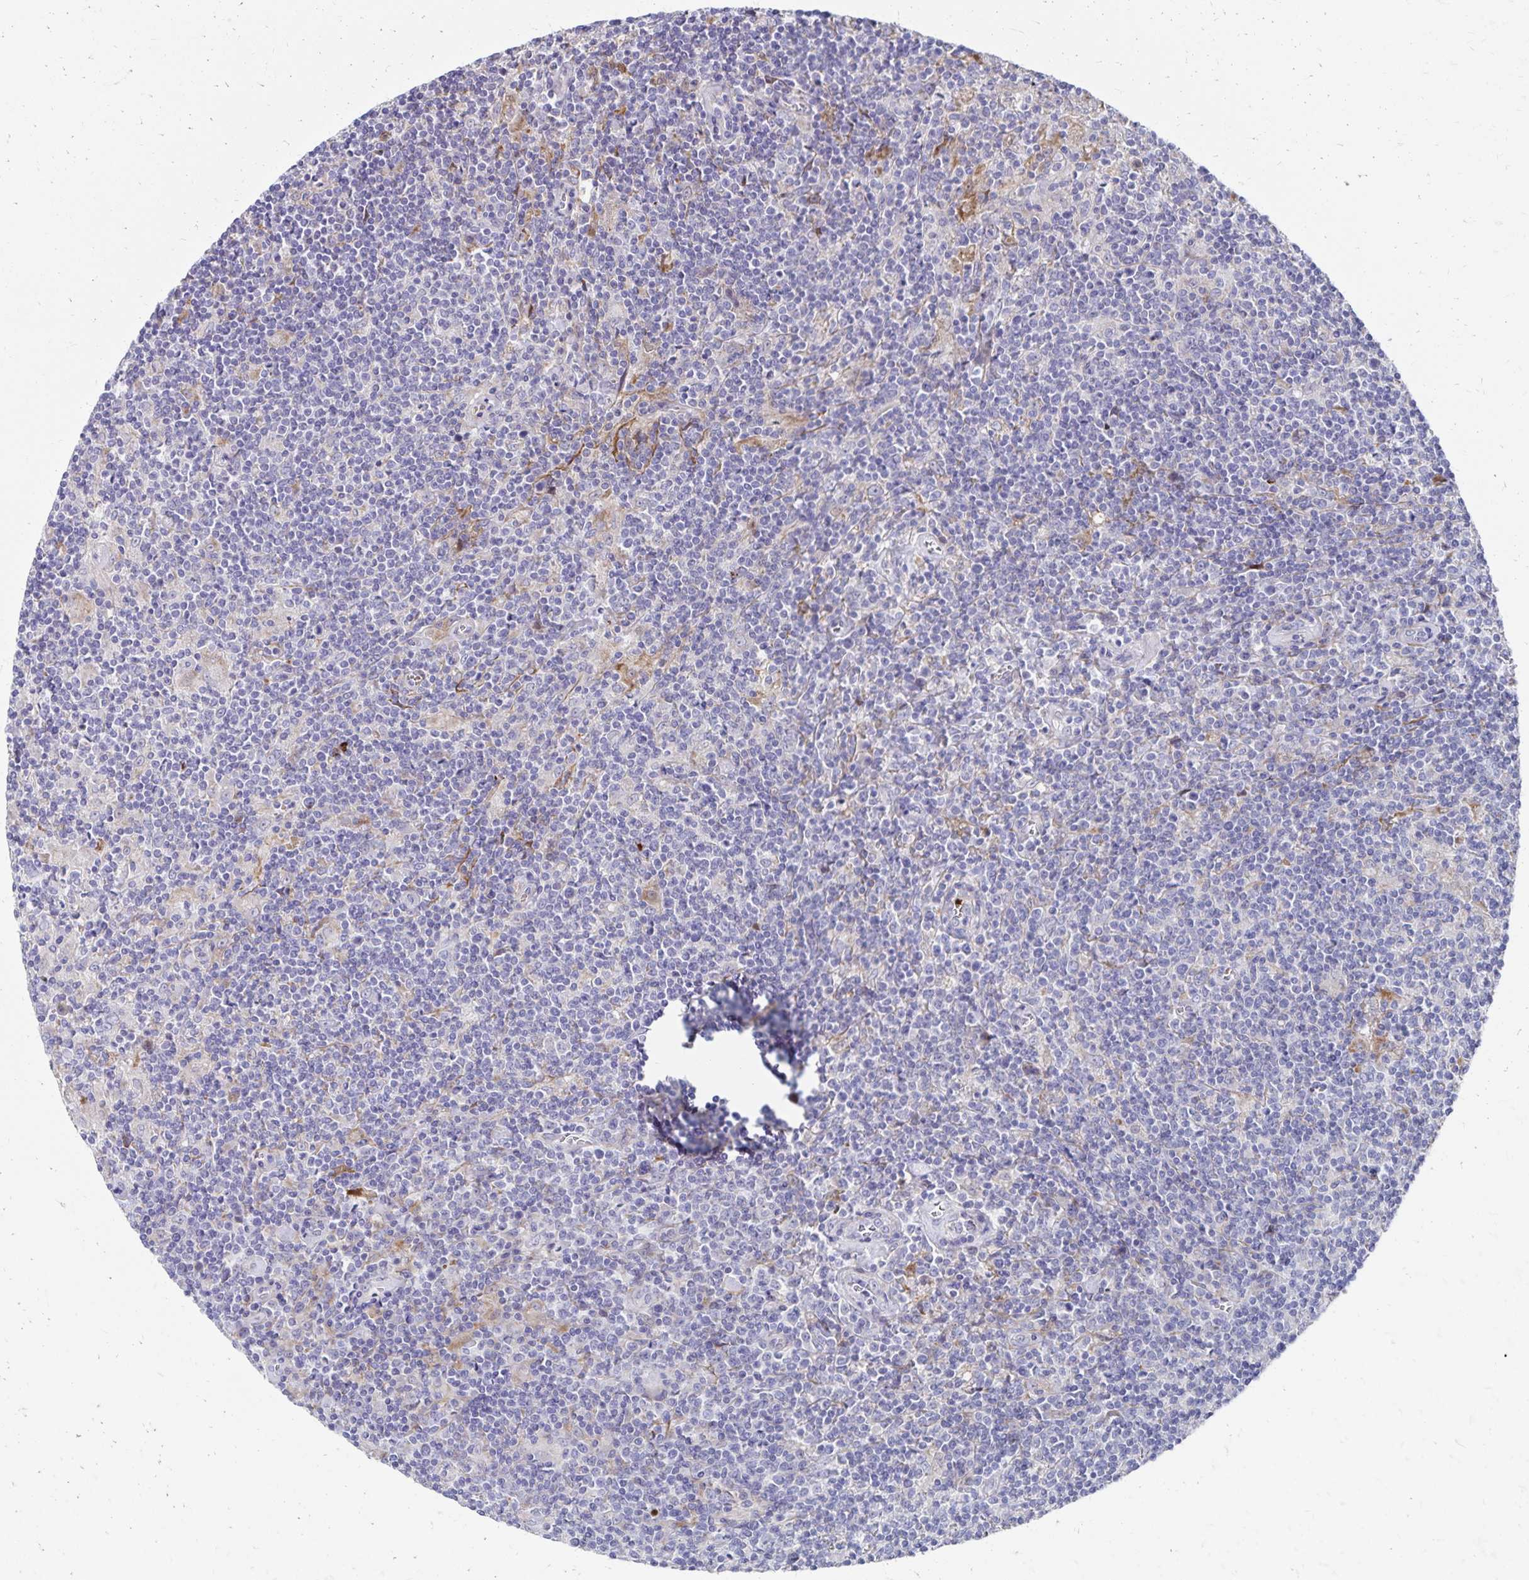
{"staining": {"intensity": "negative", "quantity": "none", "location": "none"}, "tissue": "lymphoma", "cell_type": "Tumor cells", "image_type": "cancer", "snomed": [{"axis": "morphology", "description": "Hodgkin's disease, NOS"}, {"axis": "topography", "description": "Lymph node"}], "caption": "Histopathology image shows no significant protein positivity in tumor cells of lymphoma. (DAB immunohistochemistry visualized using brightfield microscopy, high magnification).", "gene": "NECAP1", "patient": {"sex": "male", "age": 40}}